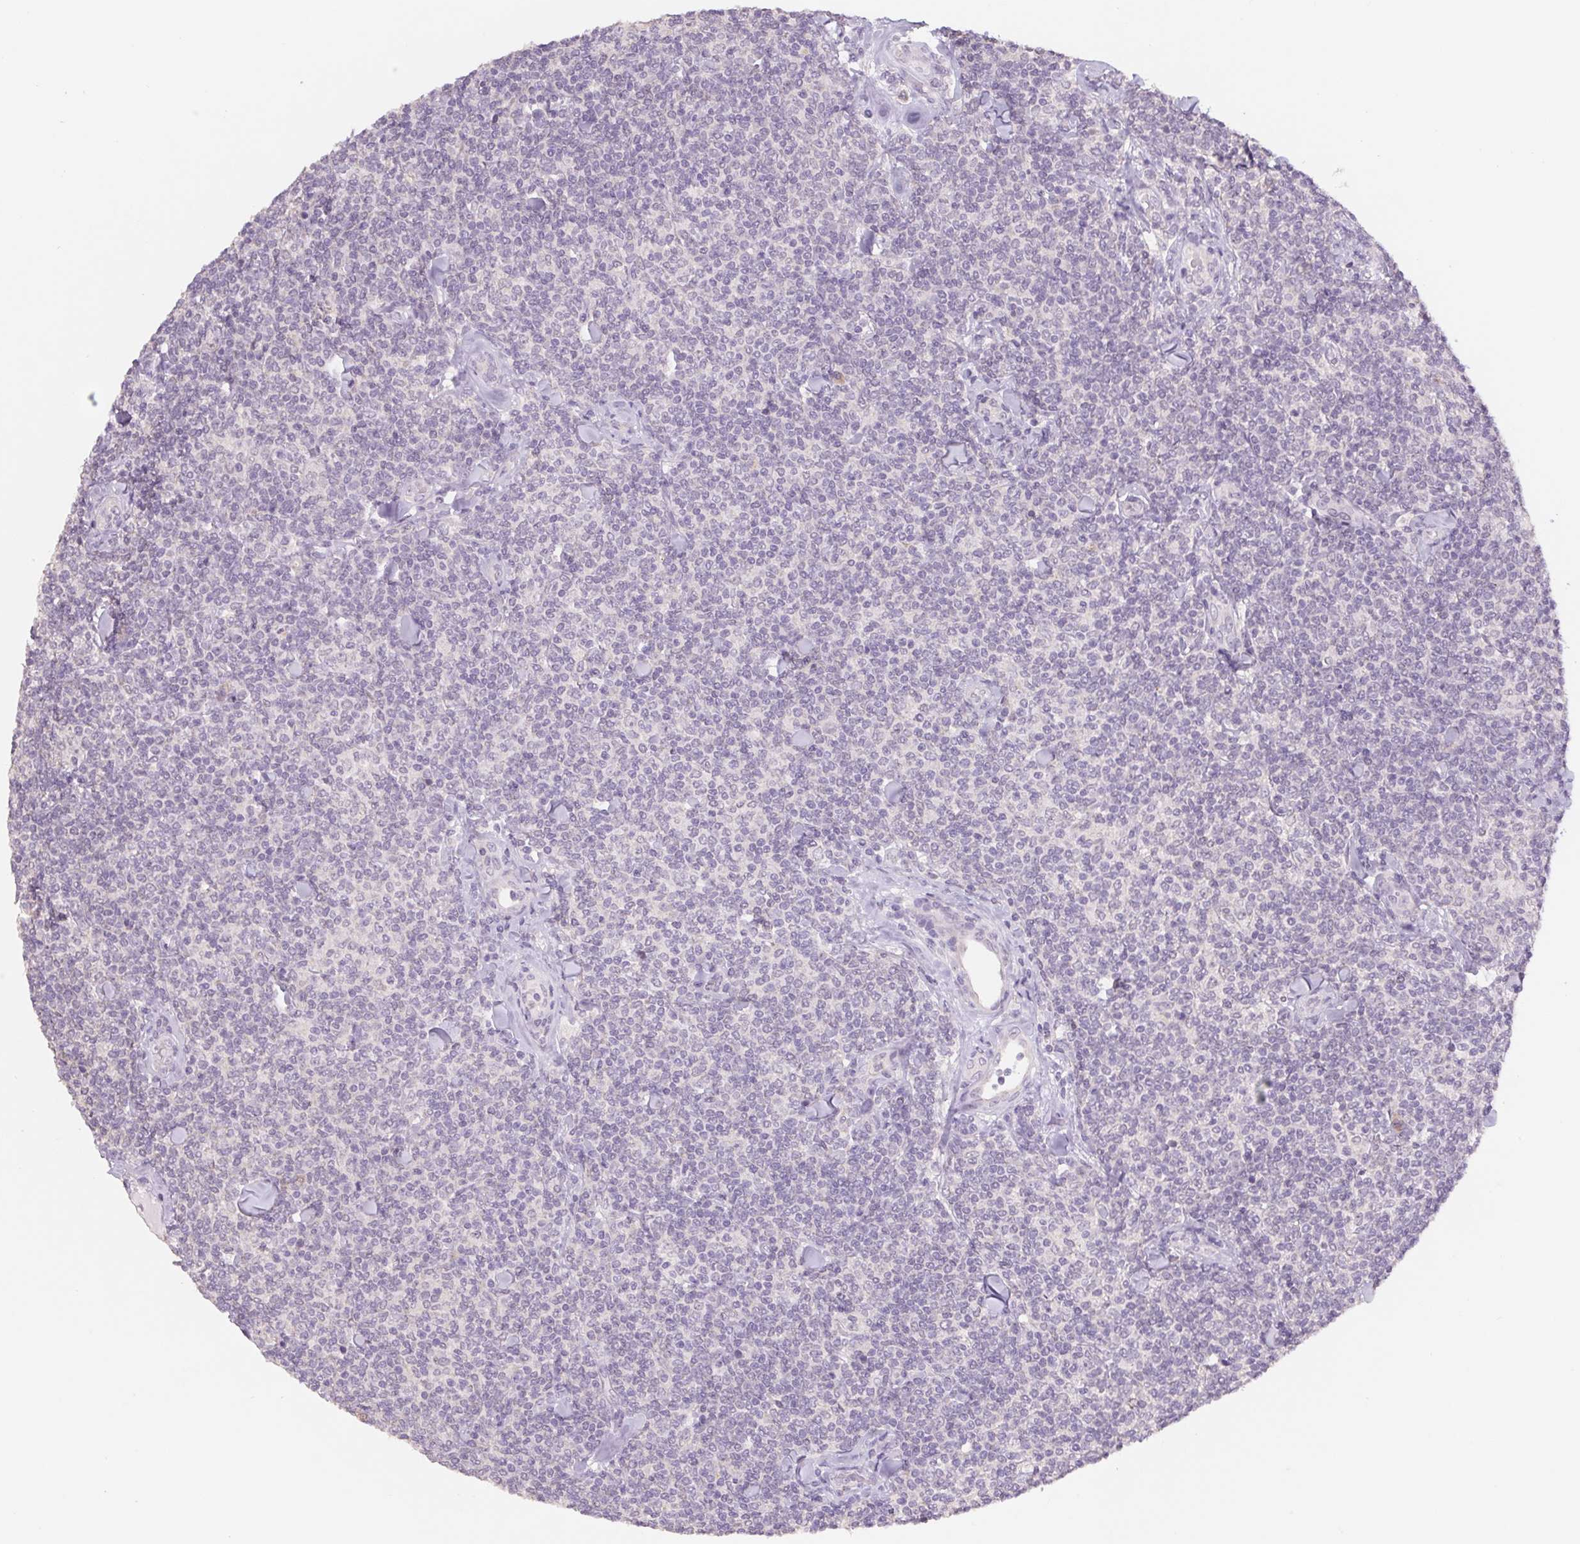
{"staining": {"intensity": "negative", "quantity": "none", "location": "none"}, "tissue": "lymphoma", "cell_type": "Tumor cells", "image_type": "cancer", "snomed": [{"axis": "morphology", "description": "Malignant lymphoma, non-Hodgkin's type, Low grade"}, {"axis": "topography", "description": "Lymph node"}], "caption": "Immunohistochemical staining of human lymphoma displays no significant staining in tumor cells.", "gene": "PNMA8B", "patient": {"sex": "female", "age": 56}}